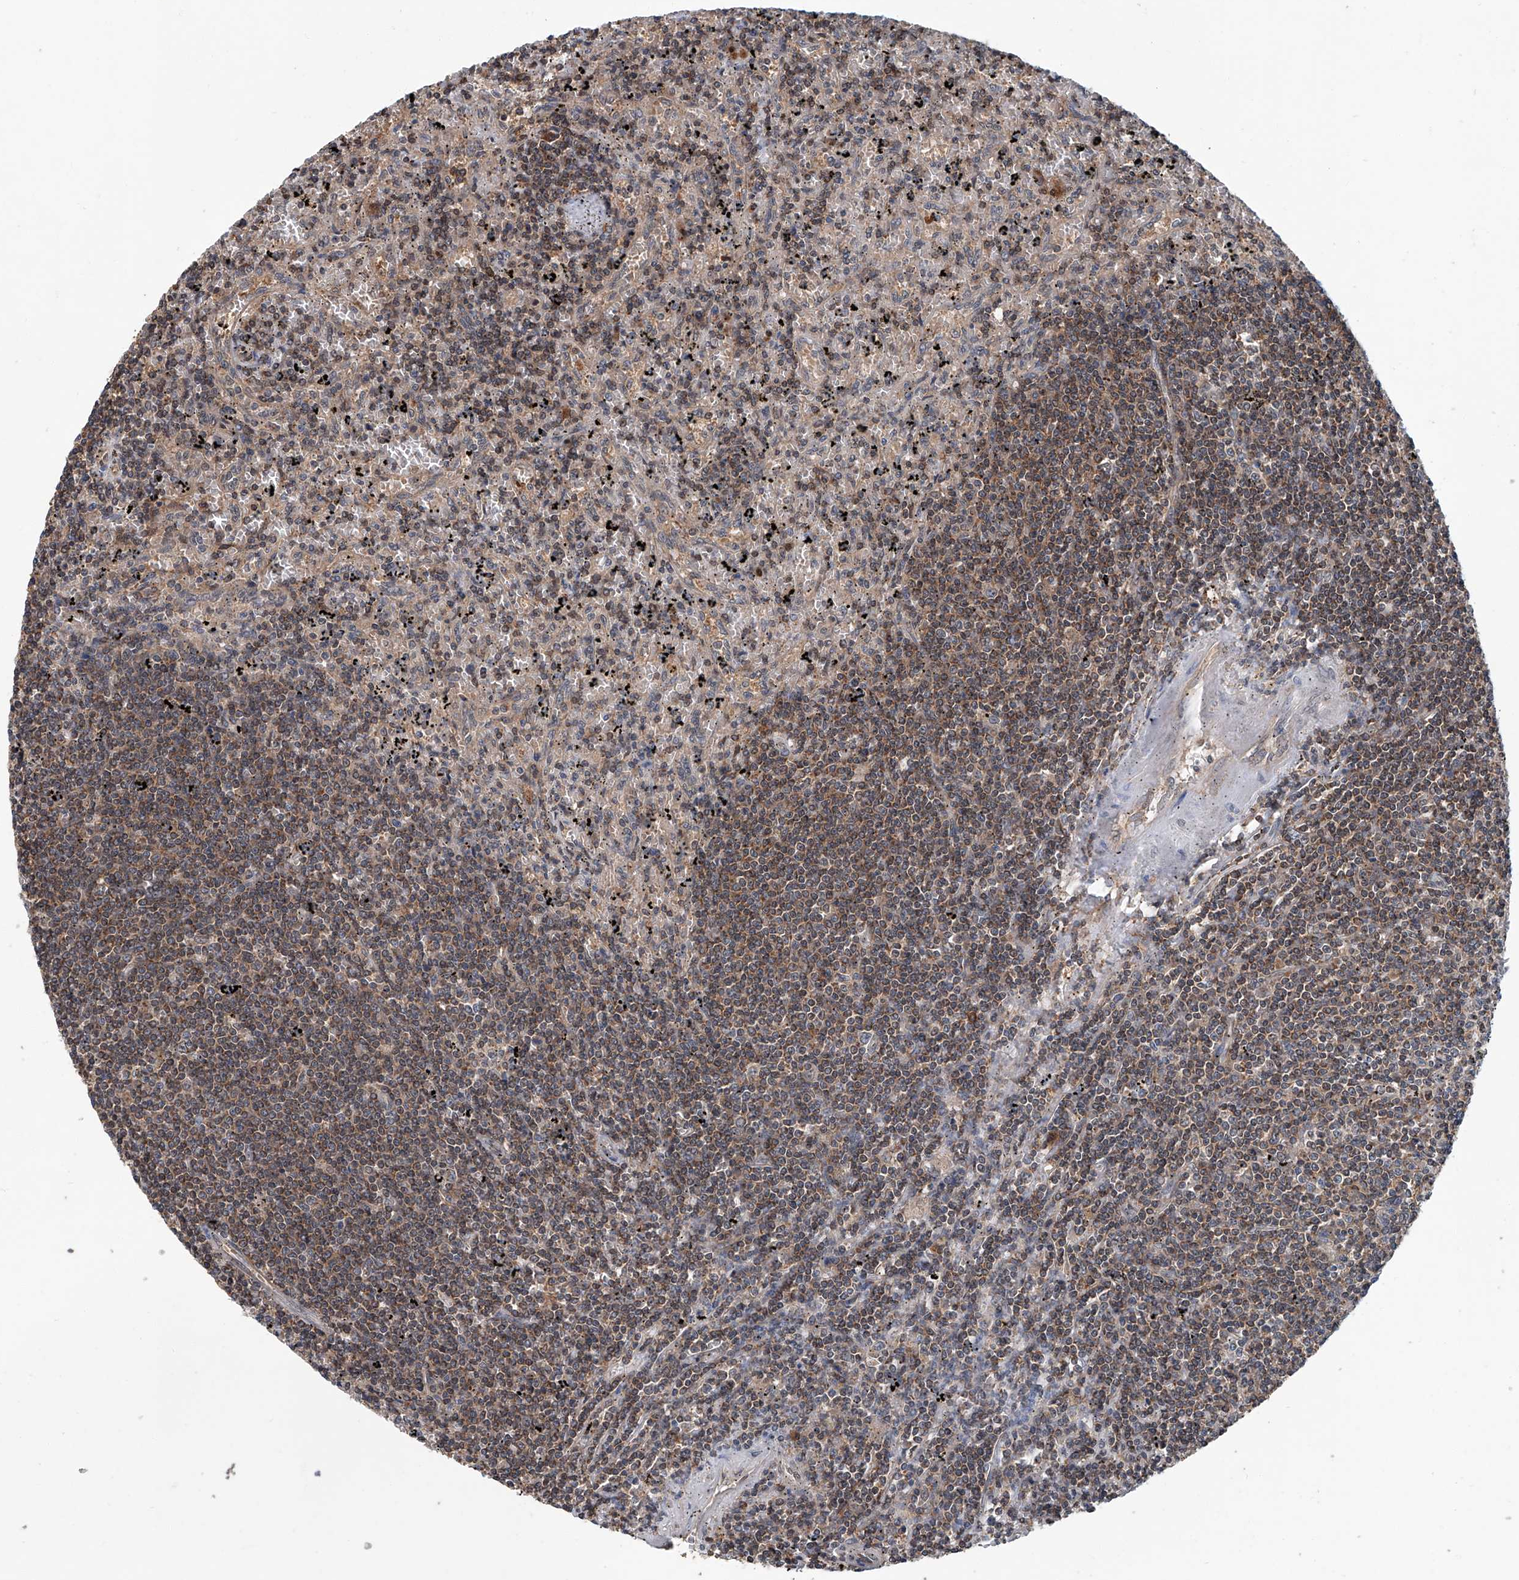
{"staining": {"intensity": "moderate", "quantity": "25%-75%", "location": "cytoplasmic/membranous"}, "tissue": "lymphoma", "cell_type": "Tumor cells", "image_type": "cancer", "snomed": [{"axis": "morphology", "description": "Malignant lymphoma, non-Hodgkin's type, Low grade"}, {"axis": "topography", "description": "Spleen"}], "caption": "Protein staining of low-grade malignant lymphoma, non-Hodgkin's type tissue displays moderate cytoplasmic/membranous positivity in approximately 25%-75% of tumor cells. (Brightfield microscopy of DAB IHC at high magnification).", "gene": "CLK1", "patient": {"sex": "male", "age": 76}}